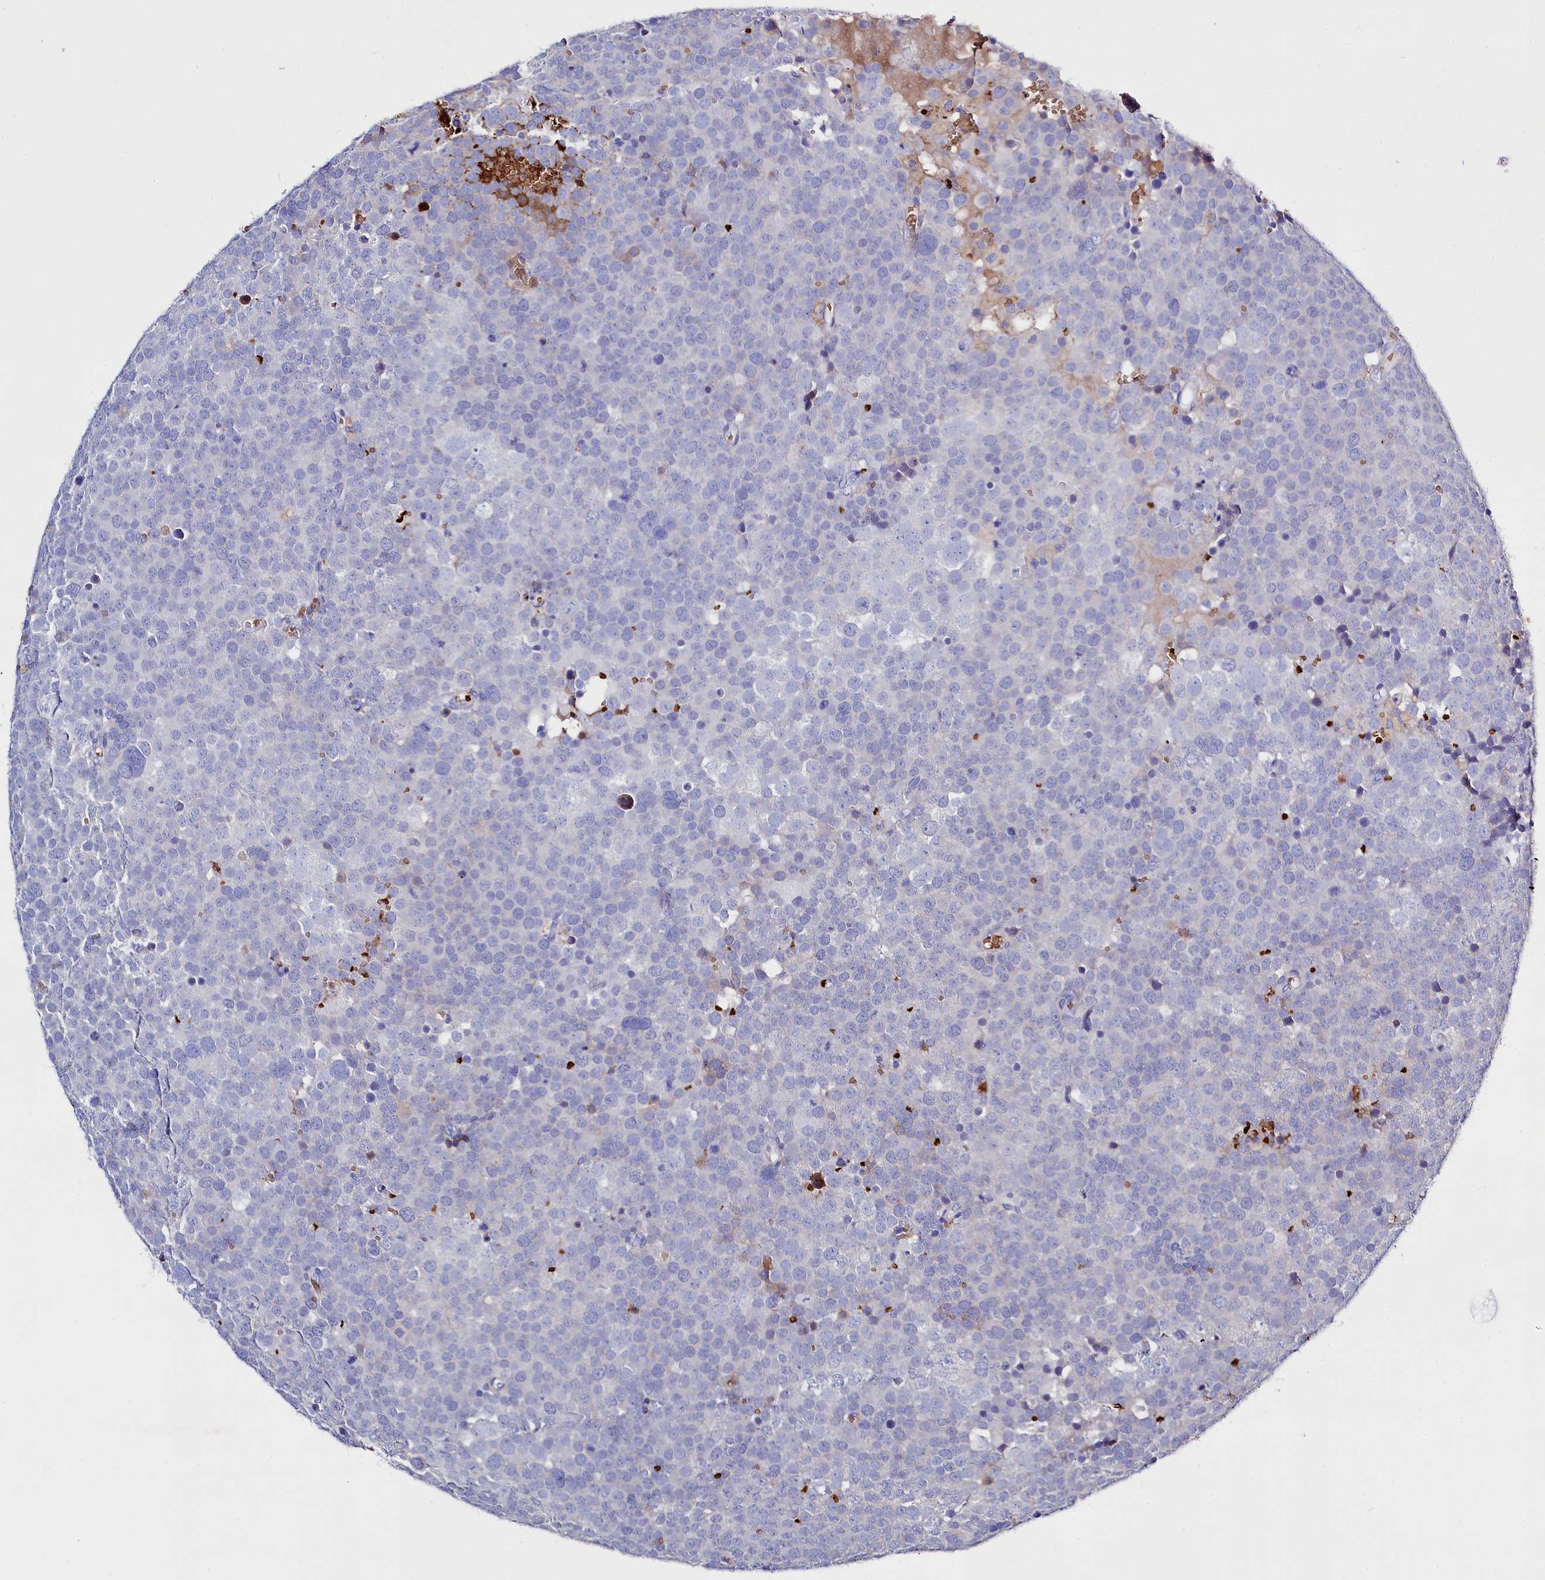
{"staining": {"intensity": "moderate", "quantity": "<25%", "location": "cytoplasmic/membranous"}, "tissue": "testis cancer", "cell_type": "Tumor cells", "image_type": "cancer", "snomed": [{"axis": "morphology", "description": "Seminoma, NOS"}, {"axis": "topography", "description": "Testis"}], "caption": "Moderate cytoplasmic/membranous expression for a protein is present in about <25% of tumor cells of testis seminoma using immunohistochemistry (IHC).", "gene": "RPUSD3", "patient": {"sex": "male", "age": 71}}